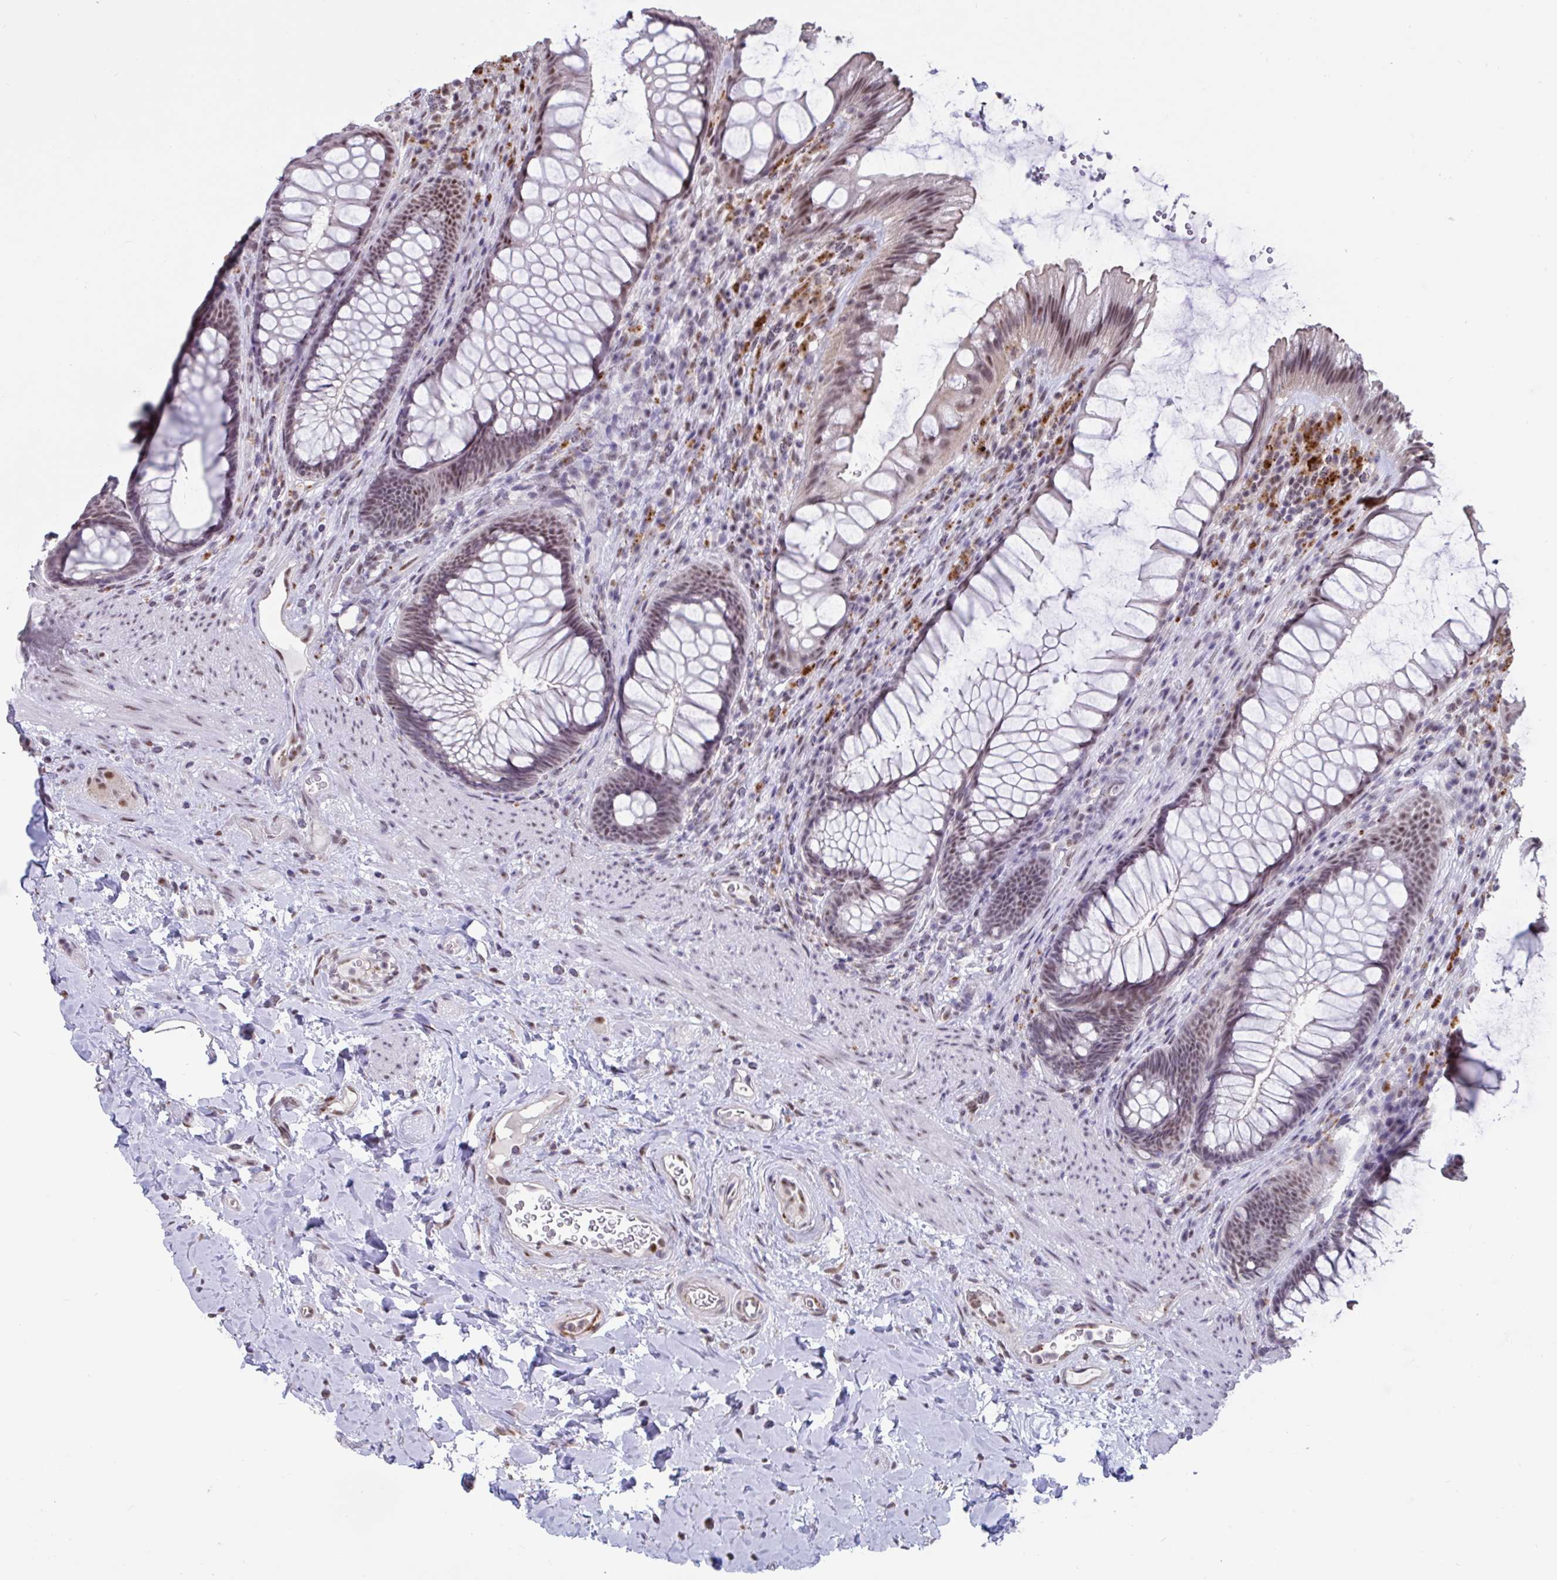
{"staining": {"intensity": "moderate", "quantity": "25%-75%", "location": "nuclear"}, "tissue": "rectum", "cell_type": "Glandular cells", "image_type": "normal", "snomed": [{"axis": "morphology", "description": "Normal tissue, NOS"}, {"axis": "topography", "description": "Rectum"}], "caption": "High-power microscopy captured an immunohistochemistry (IHC) photomicrograph of unremarkable rectum, revealing moderate nuclear expression in approximately 25%-75% of glandular cells.", "gene": "DDX39A", "patient": {"sex": "male", "age": 53}}